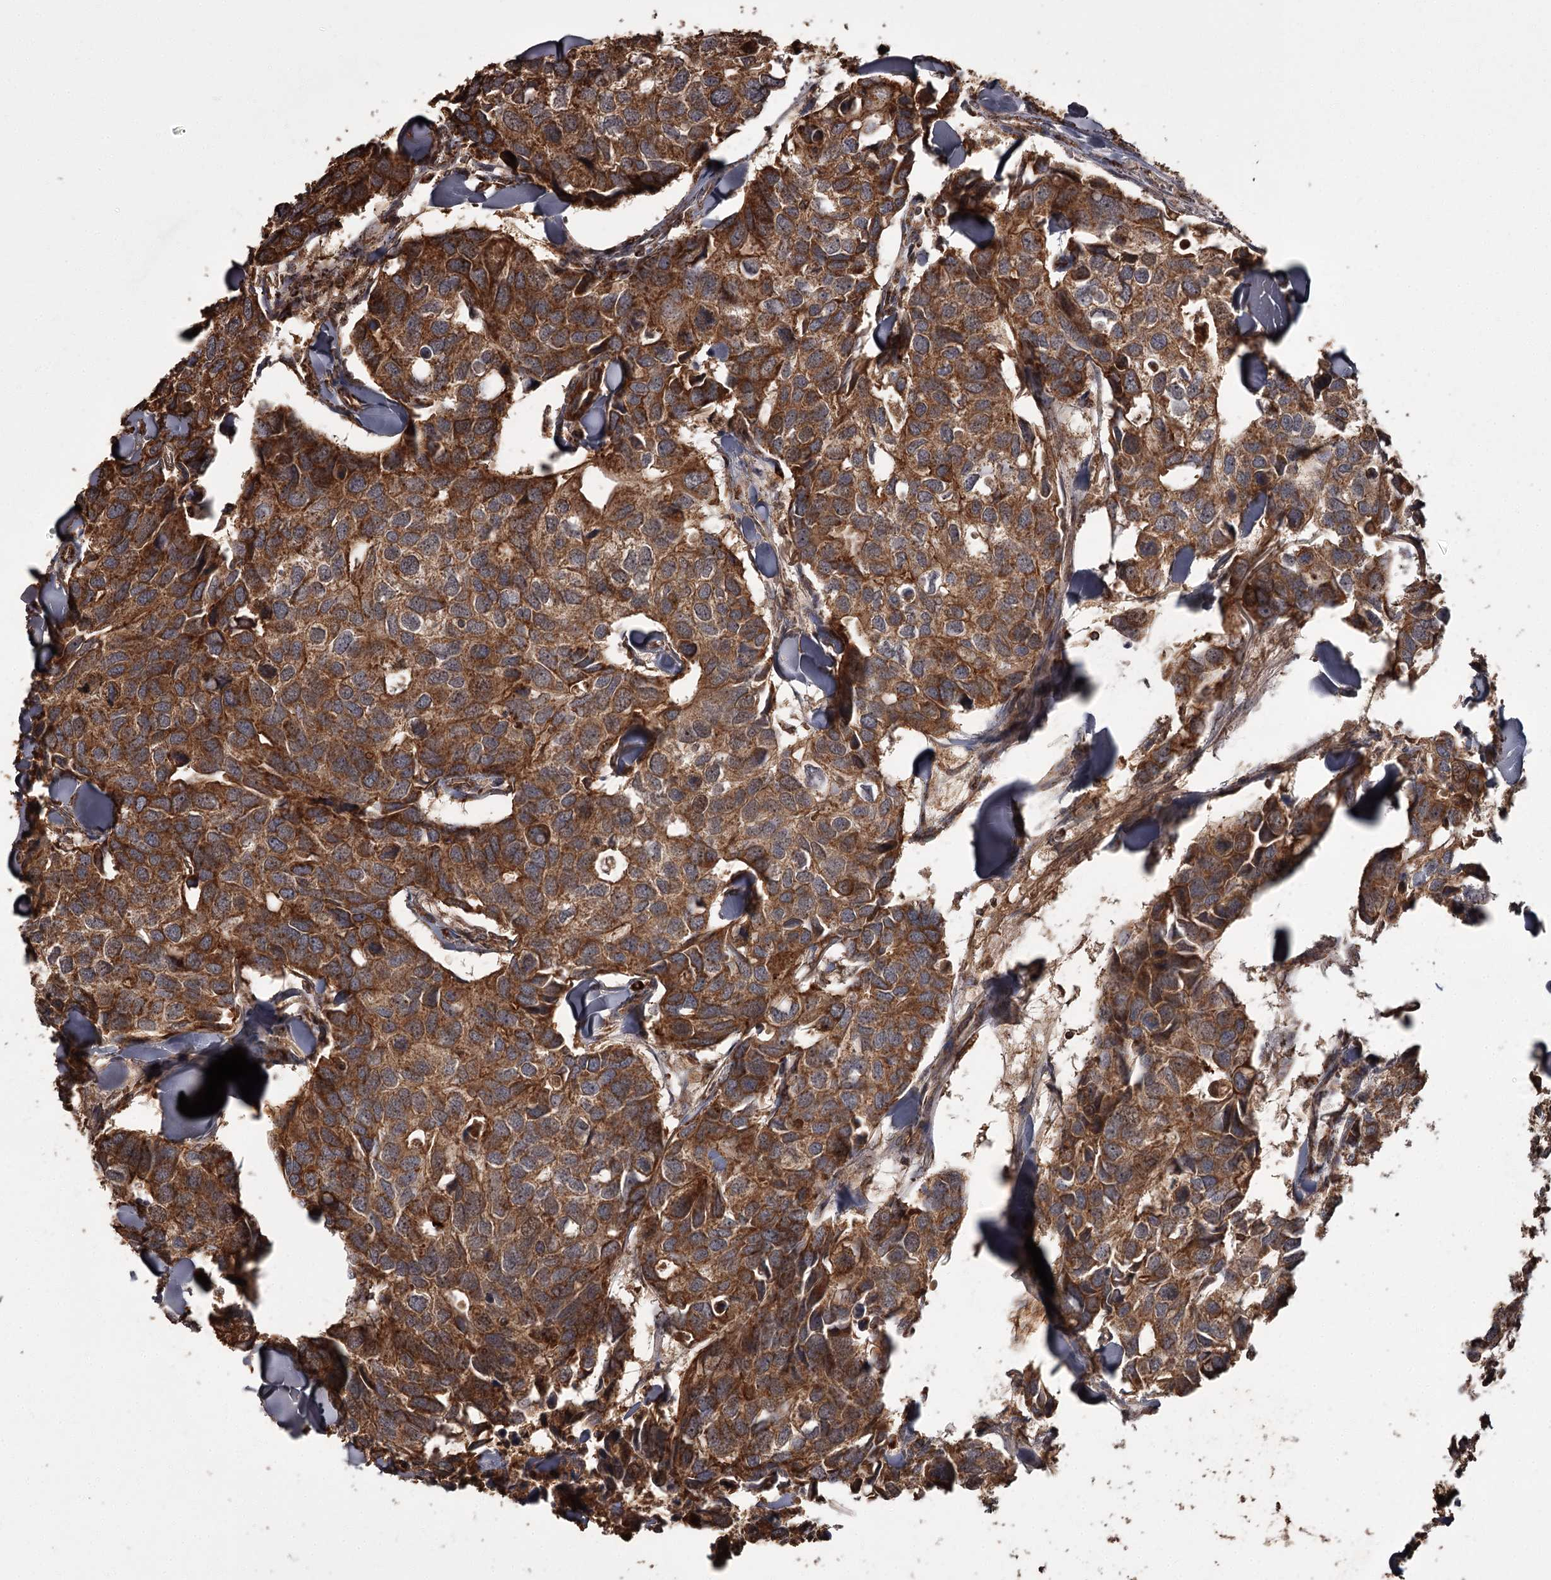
{"staining": {"intensity": "strong", "quantity": ">75%", "location": "cytoplasmic/membranous"}, "tissue": "breast cancer", "cell_type": "Tumor cells", "image_type": "cancer", "snomed": [{"axis": "morphology", "description": "Duct carcinoma"}, {"axis": "topography", "description": "Breast"}], "caption": "Protein expression analysis of human breast intraductal carcinoma reveals strong cytoplasmic/membranous expression in about >75% of tumor cells.", "gene": "THAP9", "patient": {"sex": "female", "age": 83}}